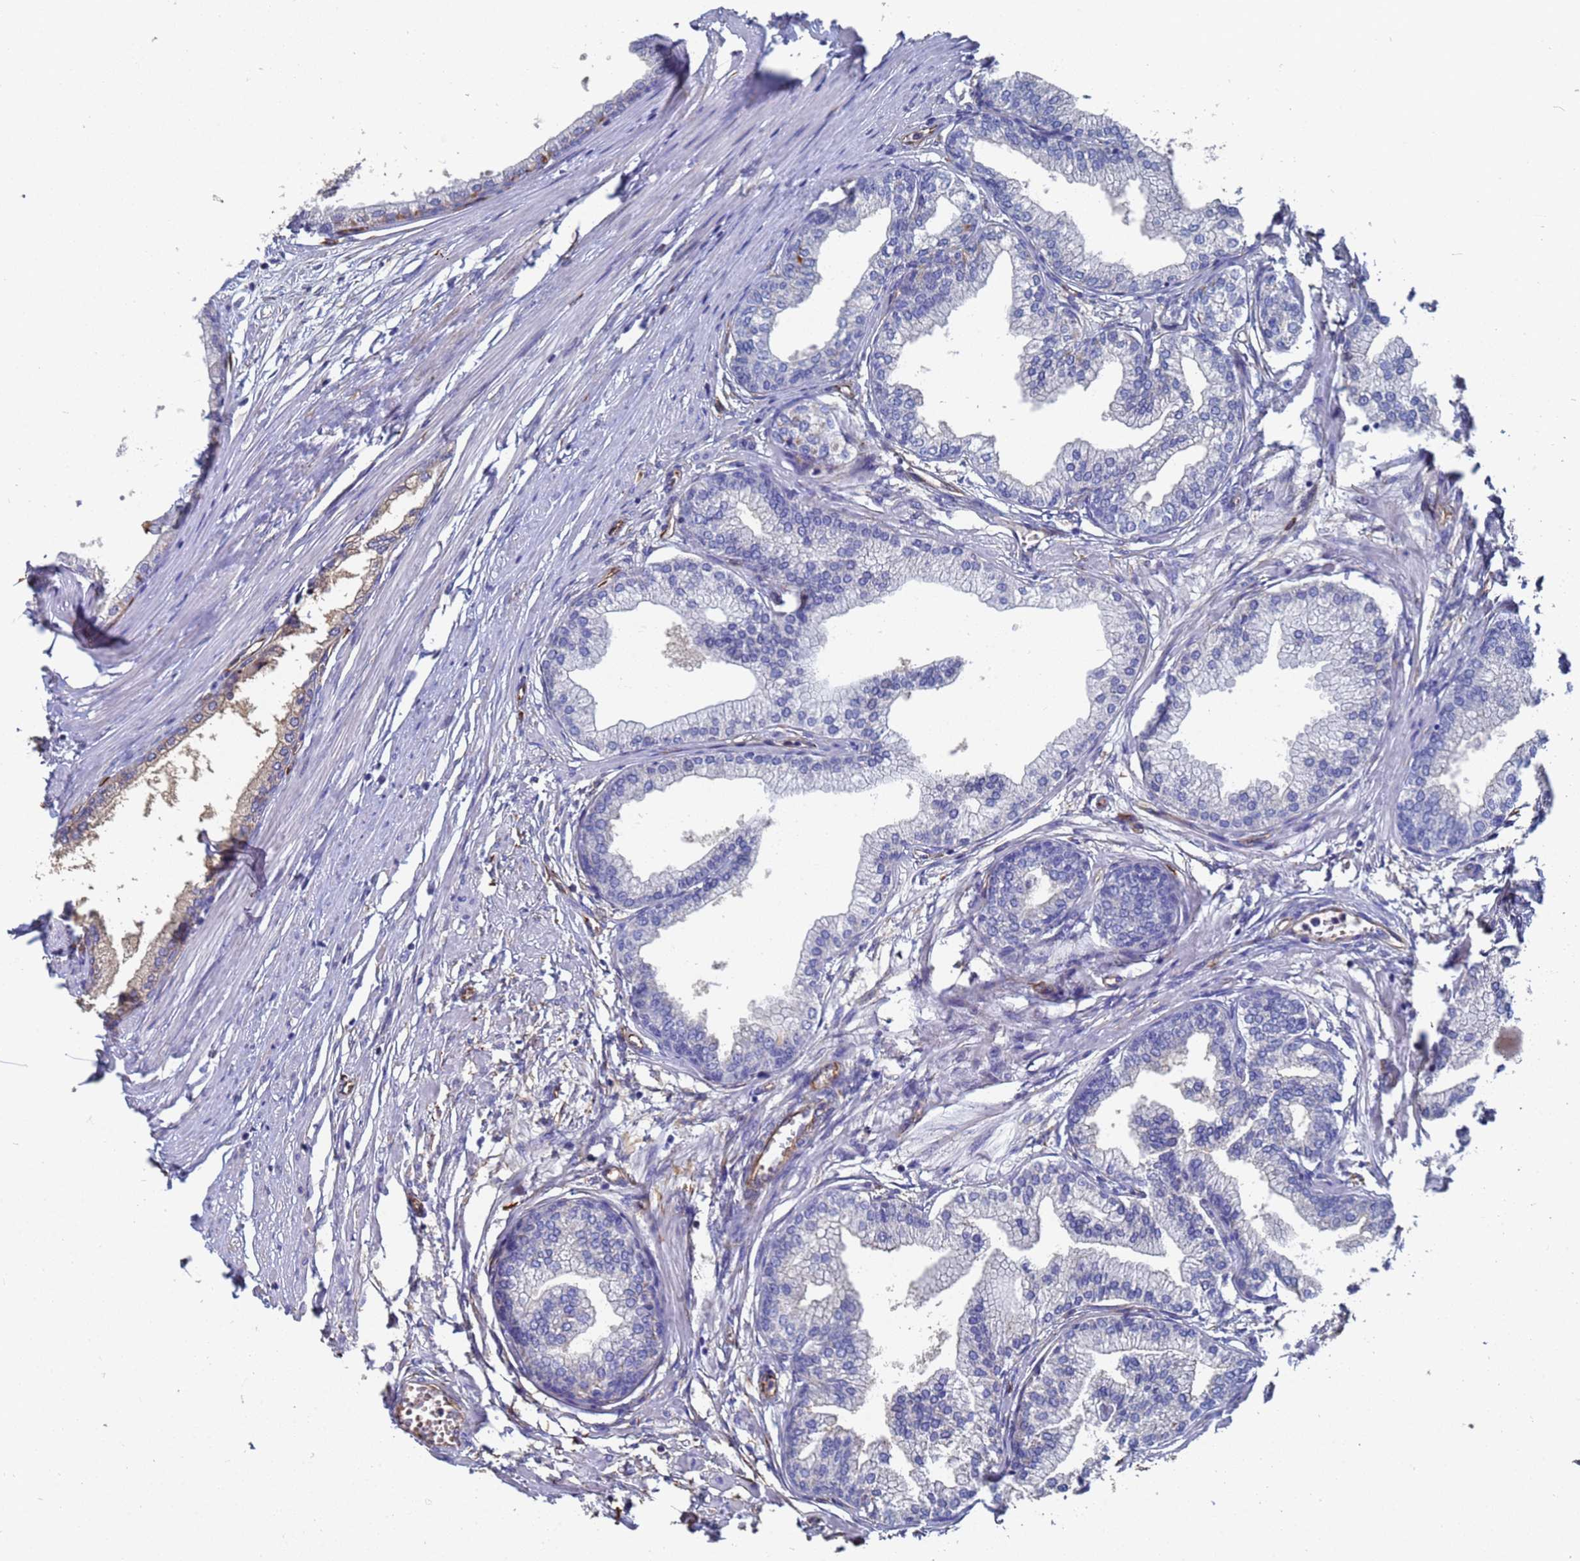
{"staining": {"intensity": "negative", "quantity": "none", "location": "none"}, "tissue": "prostate", "cell_type": "Glandular cells", "image_type": "normal", "snomed": [{"axis": "morphology", "description": "Normal tissue, NOS"}, {"axis": "morphology", "description": "Urothelial carcinoma, Low grade"}, {"axis": "topography", "description": "Urinary bladder"}, {"axis": "topography", "description": "Prostate"}], "caption": "Photomicrograph shows no significant protein expression in glandular cells of normal prostate. The staining is performed using DAB (3,3'-diaminobenzidine) brown chromogen with nuclei counter-stained in using hematoxylin.", "gene": "SYT13", "patient": {"sex": "male", "age": 60}}